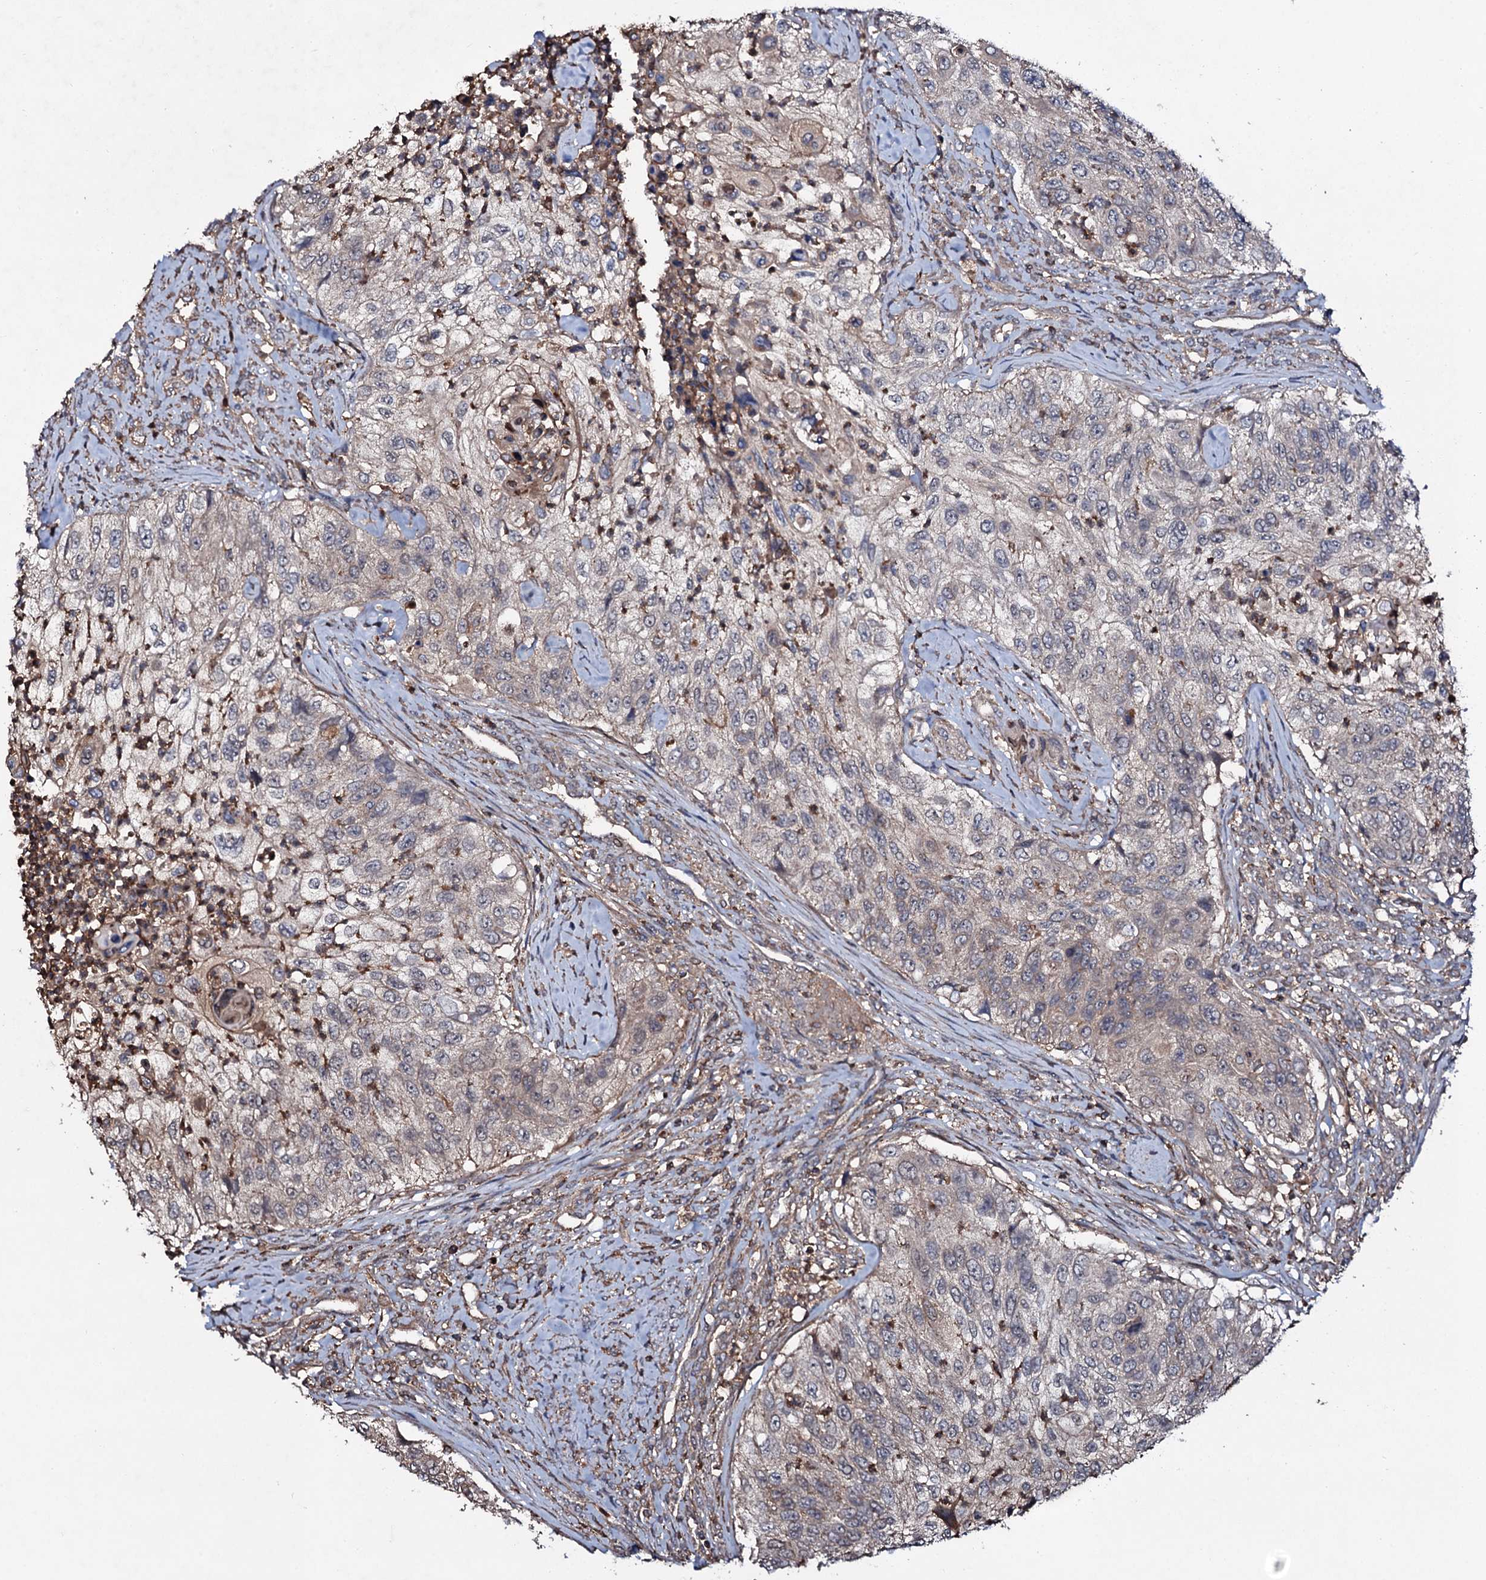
{"staining": {"intensity": "weak", "quantity": "<25%", "location": "cytoplasmic/membranous"}, "tissue": "urothelial cancer", "cell_type": "Tumor cells", "image_type": "cancer", "snomed": [{"axis": "morphology", "description": "Urothelial carcinoma, High grade"}, {"axis": "topography", "description": "Urinary bladder"}], "caption": "Immunohistochemical staining of urothelial carcinoma (high-grade) demonstrates no significant expression in tumor cells.", "gene": "COG6", "patient": {"sex": "female", "age": 60}}